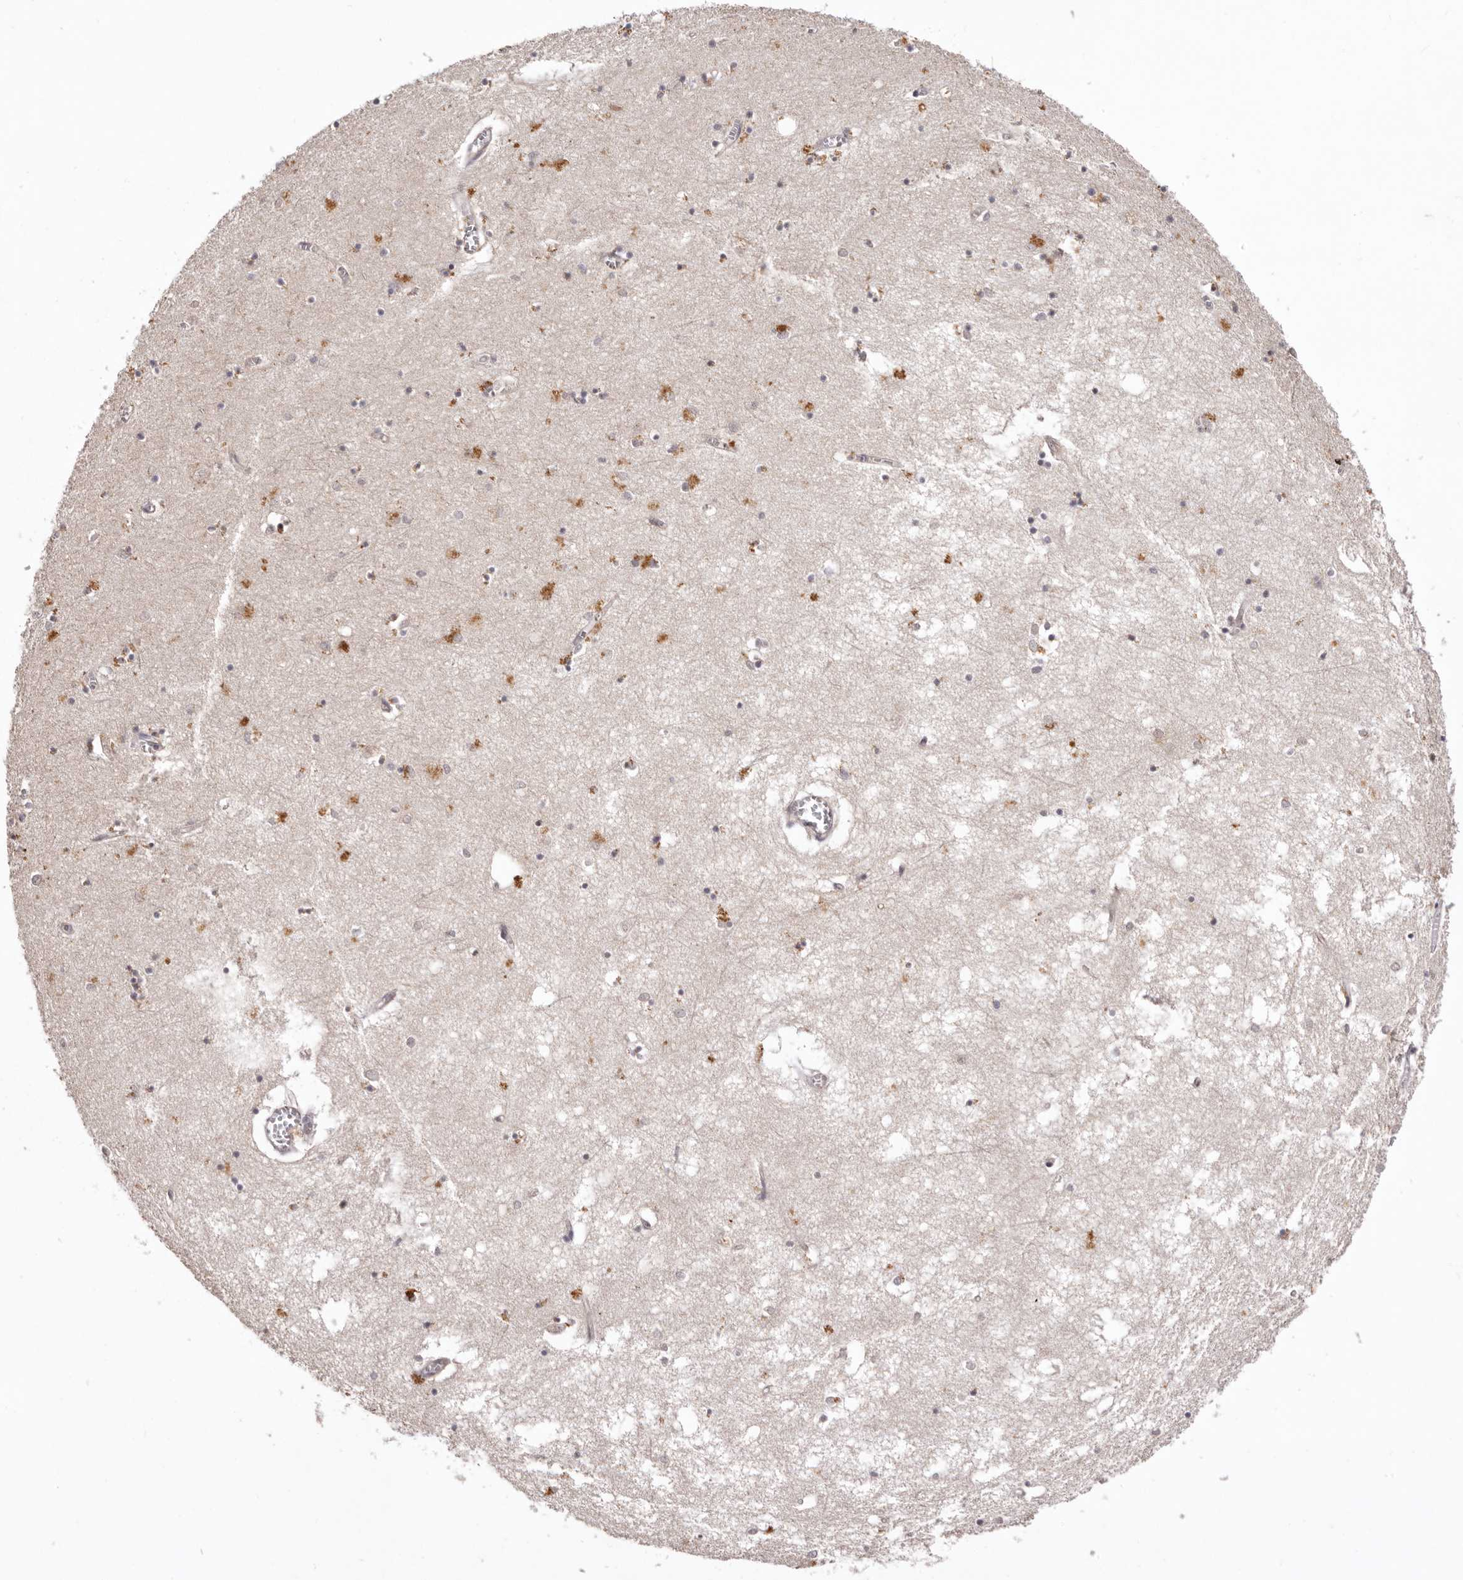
{"staining": {"intensity": "moderate", "quantity": "<25%", "location": "cytoplasmic/membranous"}, "tissue": "hippocampus", "cell_type": "Glial cells", "image_type": "normal", "snomed": [{"axis": "morphology", "description": "Normal tissue, NOS"}, {"axis": "topography", "description": "Hippocampus"}], "caption": "Protein analysis of normal hippocampus exhibits moderate cytoplasmic/membranous staining in approximately <25% of glial cells.", "gene": "NOTCH1", "patient": {"sex": "male", "age": 70}}